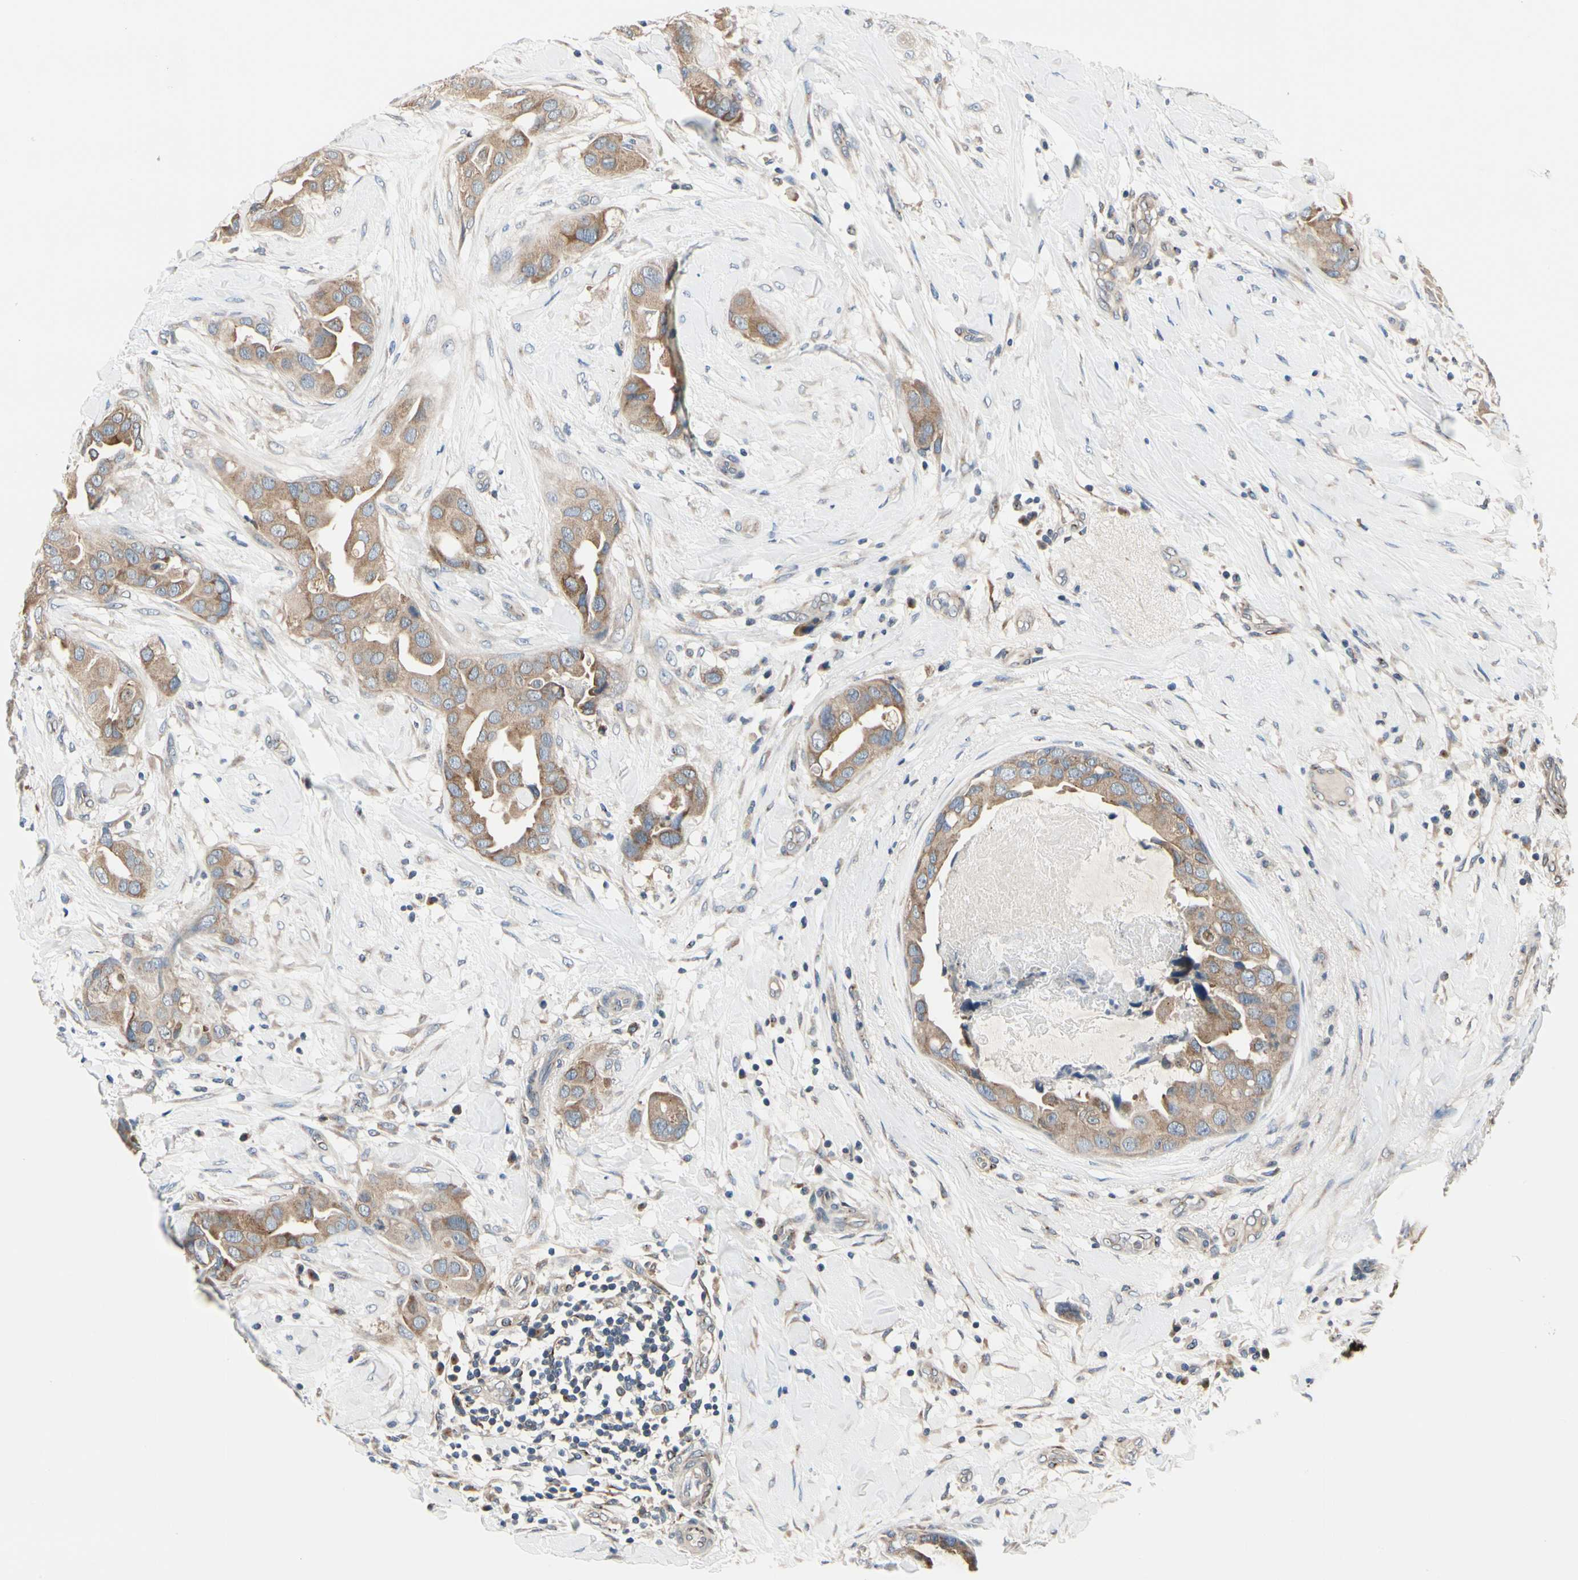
{"staining": {"intensity": "moderate", "quantity": ">75%", "location": "cytoplasmic/membranous"}, "tissue": "breast cancer", "cell_type": "Tumor cells", "image_type": "cancer", "snomed": [{"axis": "morphology", "description": "Duct carcinoma"}, {"axis": "topography", "description": "Breast"}], "caption": "Immunohistochemistry (IHC) image of breast invasive ductal carcinoma stained for a protein (brown), which exhibits medium levels of moderate cytoplasmic/membranous staining in about >75% of tumor cells.", "gene": "PRKAR2B", "patient": {"sex": "female", "age": 40}}